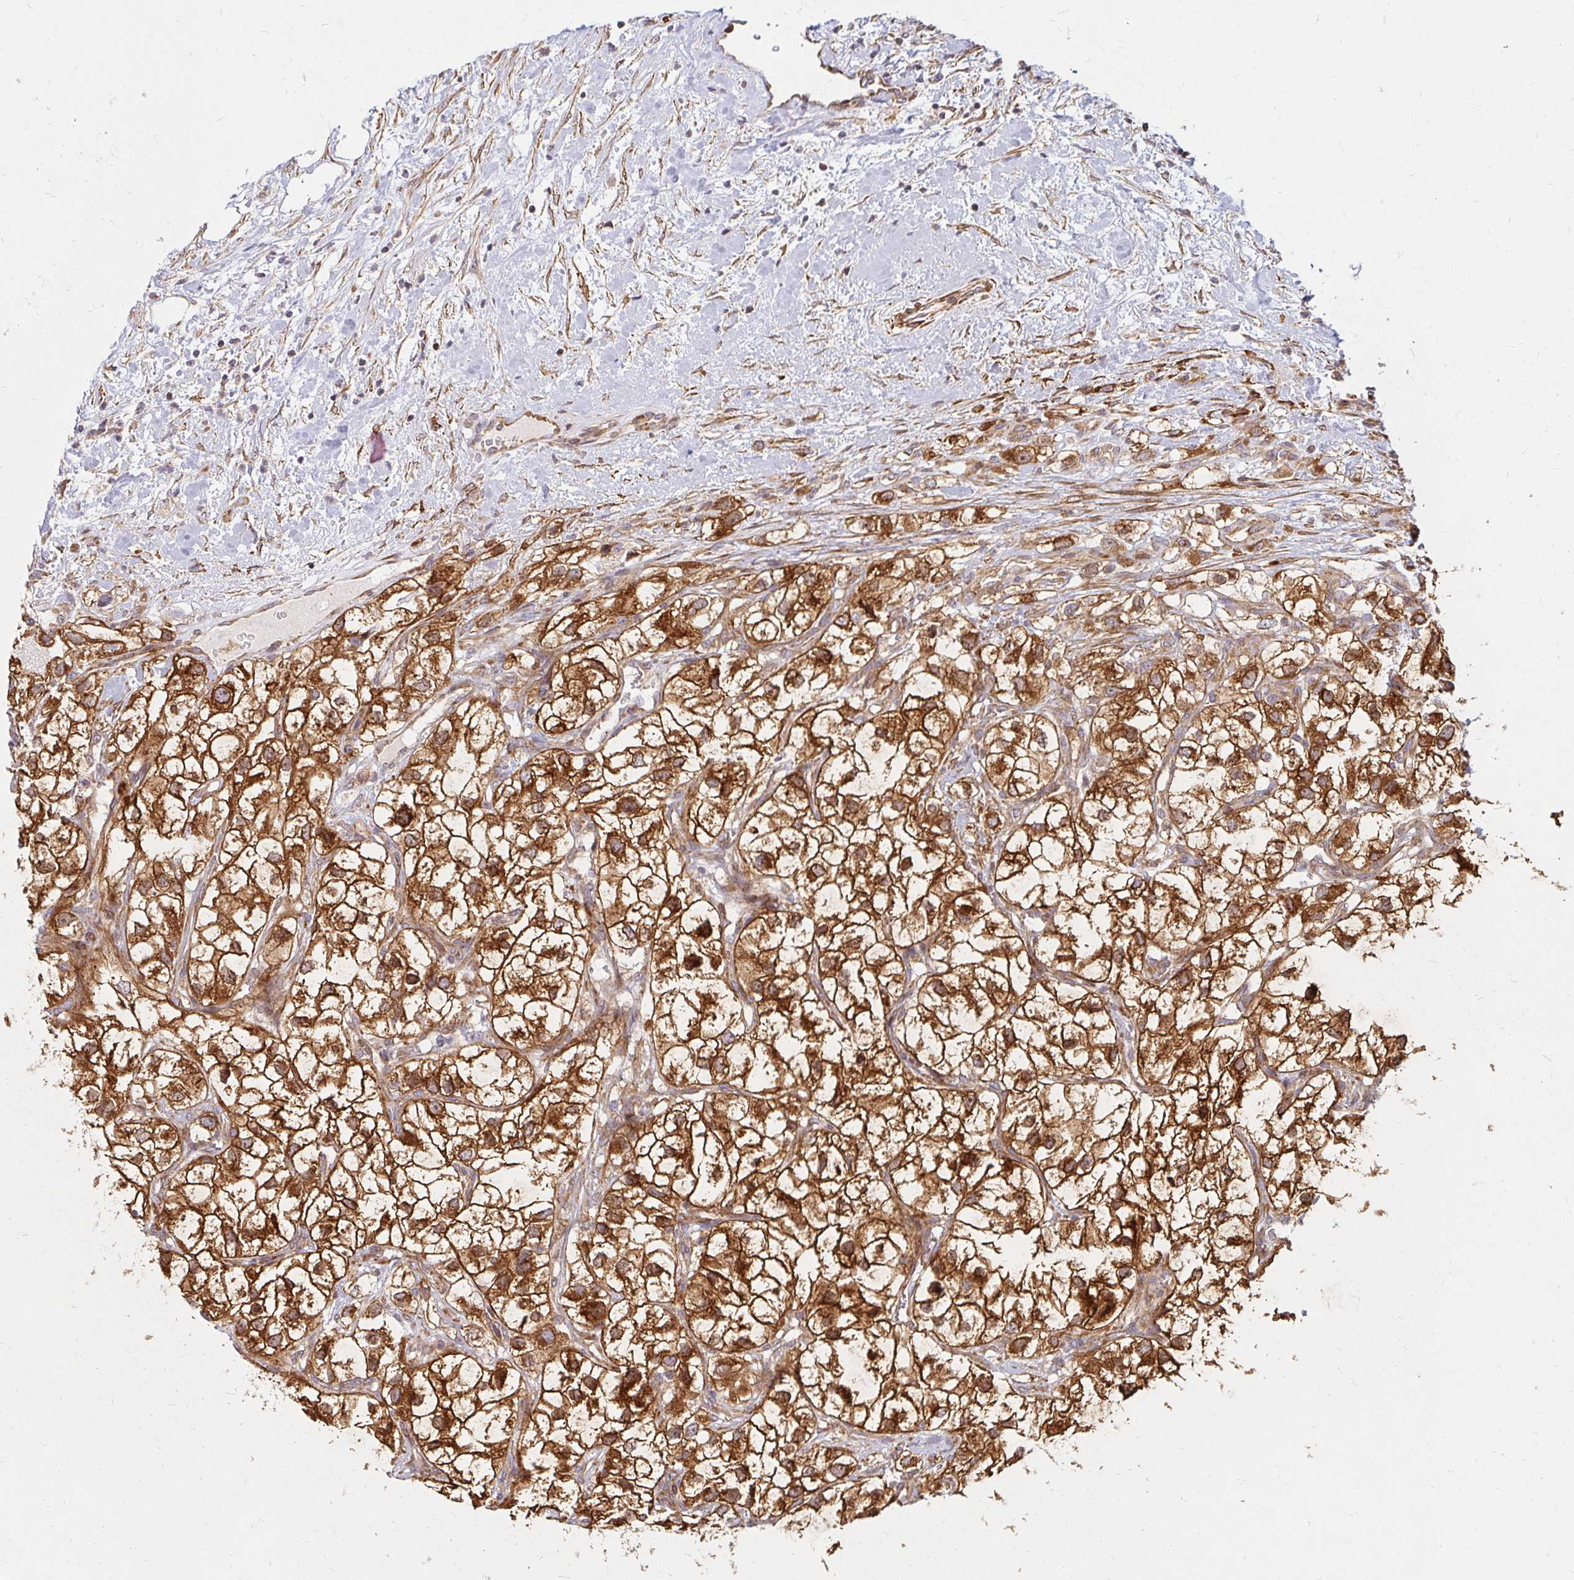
{"staining": {"intensity": "strong", "quantity": ">75%", "location": "cytoplasmic/membranous"}, "tissue": "renal cancer", "cell_type": "Tumor cells", "image_type": "cancer", "snomed": [{"axis": "morphology", "description": "Adenocarcinoma, NOS"}, {"axis": "topography", "description": "Kidney"}], "caption": "This is an image of immunohistochemistry (IHC) staining of renal cancer, which shows strong positivity in the cytoplasmic/membranous of tumor cells.", "gene": "BTF3", "patient": {"sex": "male", "age": 59}}